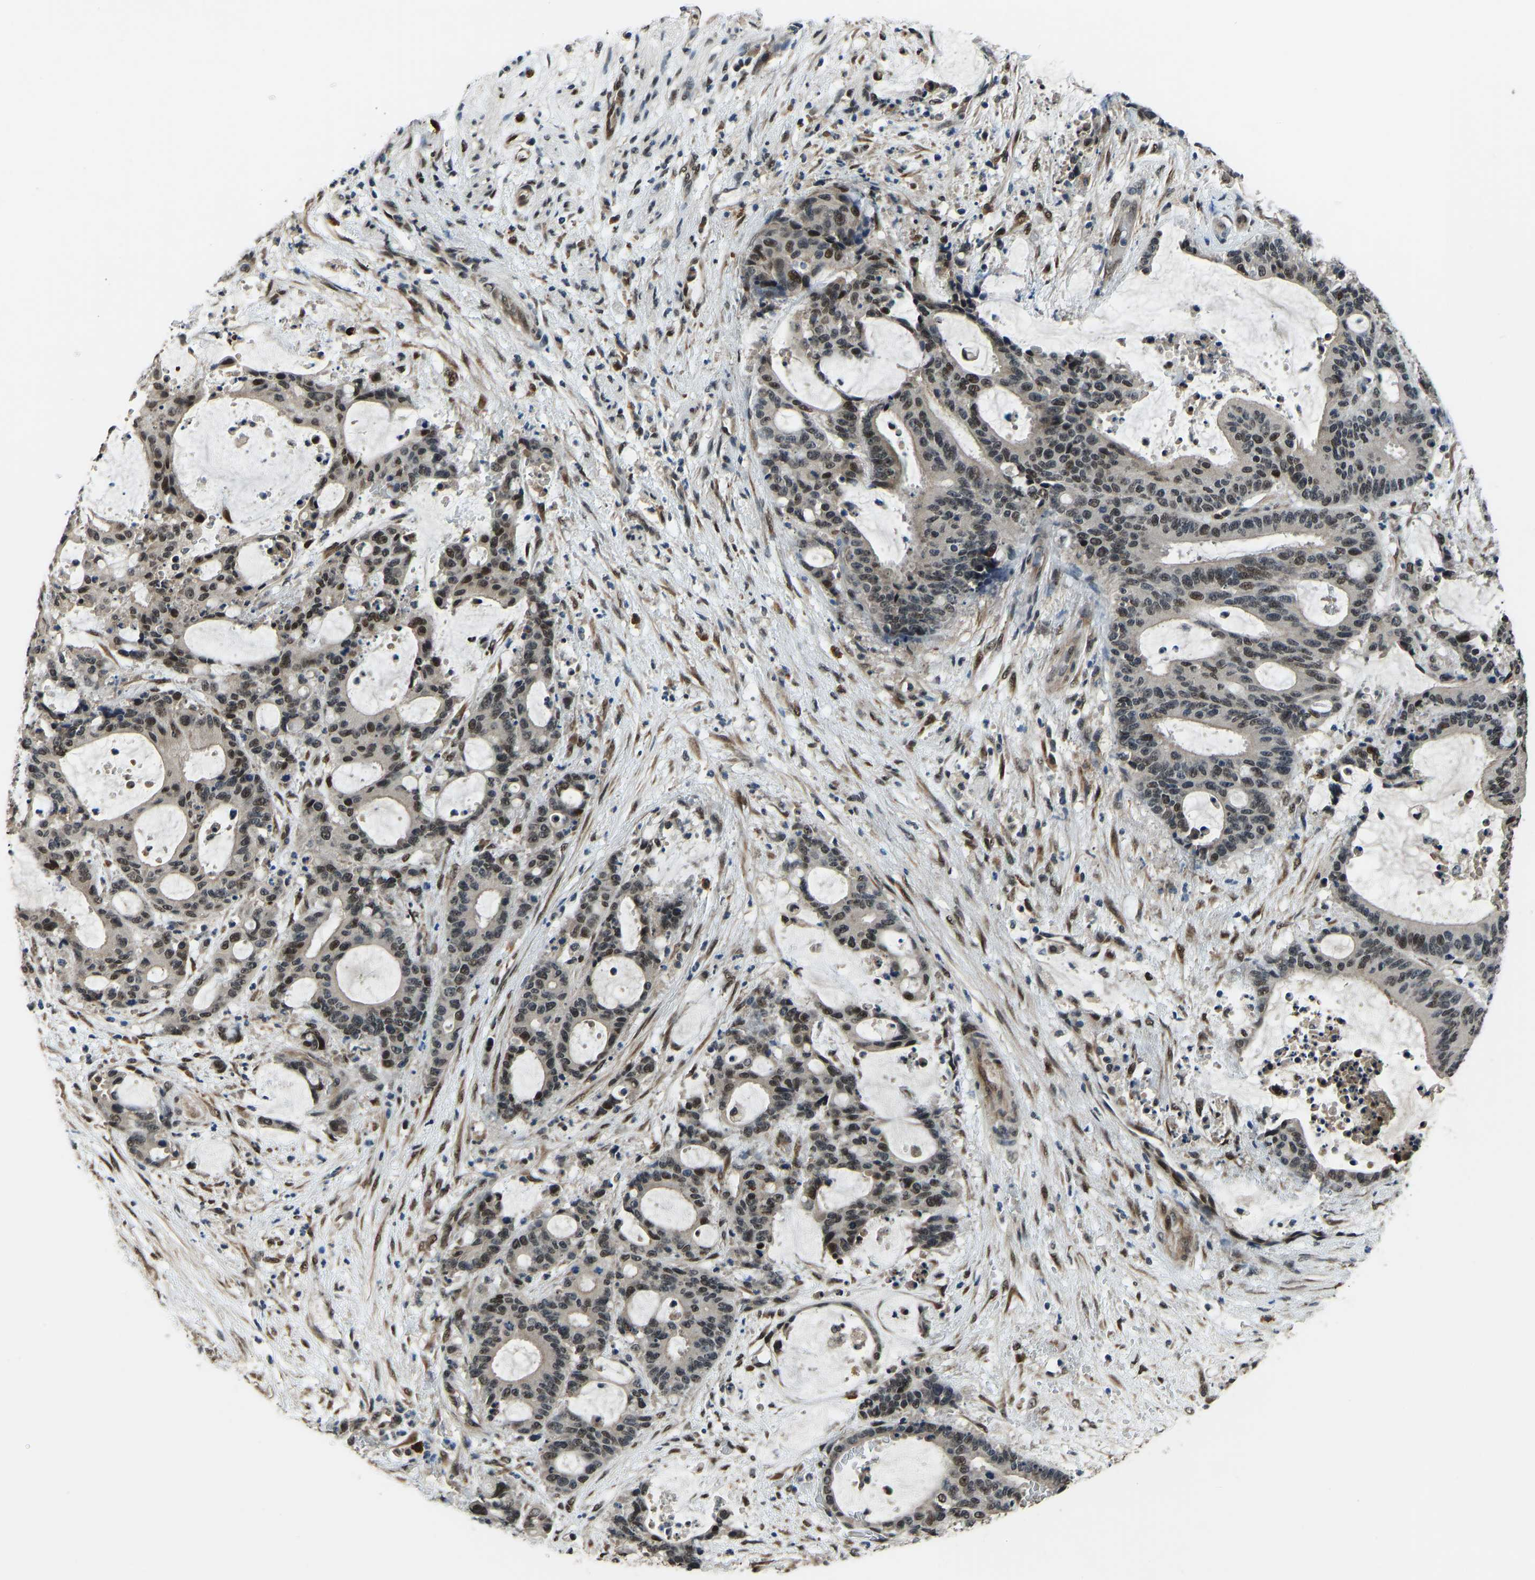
{"staining": {"intensity": "strong", "quantity": "25%-75%", "location": "cytoplasmic/membranous,nuclear"}, "tissue": "liver cancer", "cell_type": "Tumor cells", "image_type": "cancer", "snomed": [{"axis": "morphology", "description": "Normal tissue, NOS"}, {"axis": "morphology", "description": "Cholangiocarcinoma"}, {"axis": "topography", "description": "Liver"}, {"axis": "topography", "description": "Peripheral nerve tissue"}], "caption": "Tumor cells reveal high levels of strong cytoplasmic/membranous and nuclear staining in approximately 25%-75% of cells in human liver cancer (cholangiocarcinoma).", "gene": "FOS", "patient": {"sex": "female", "age": 73}}